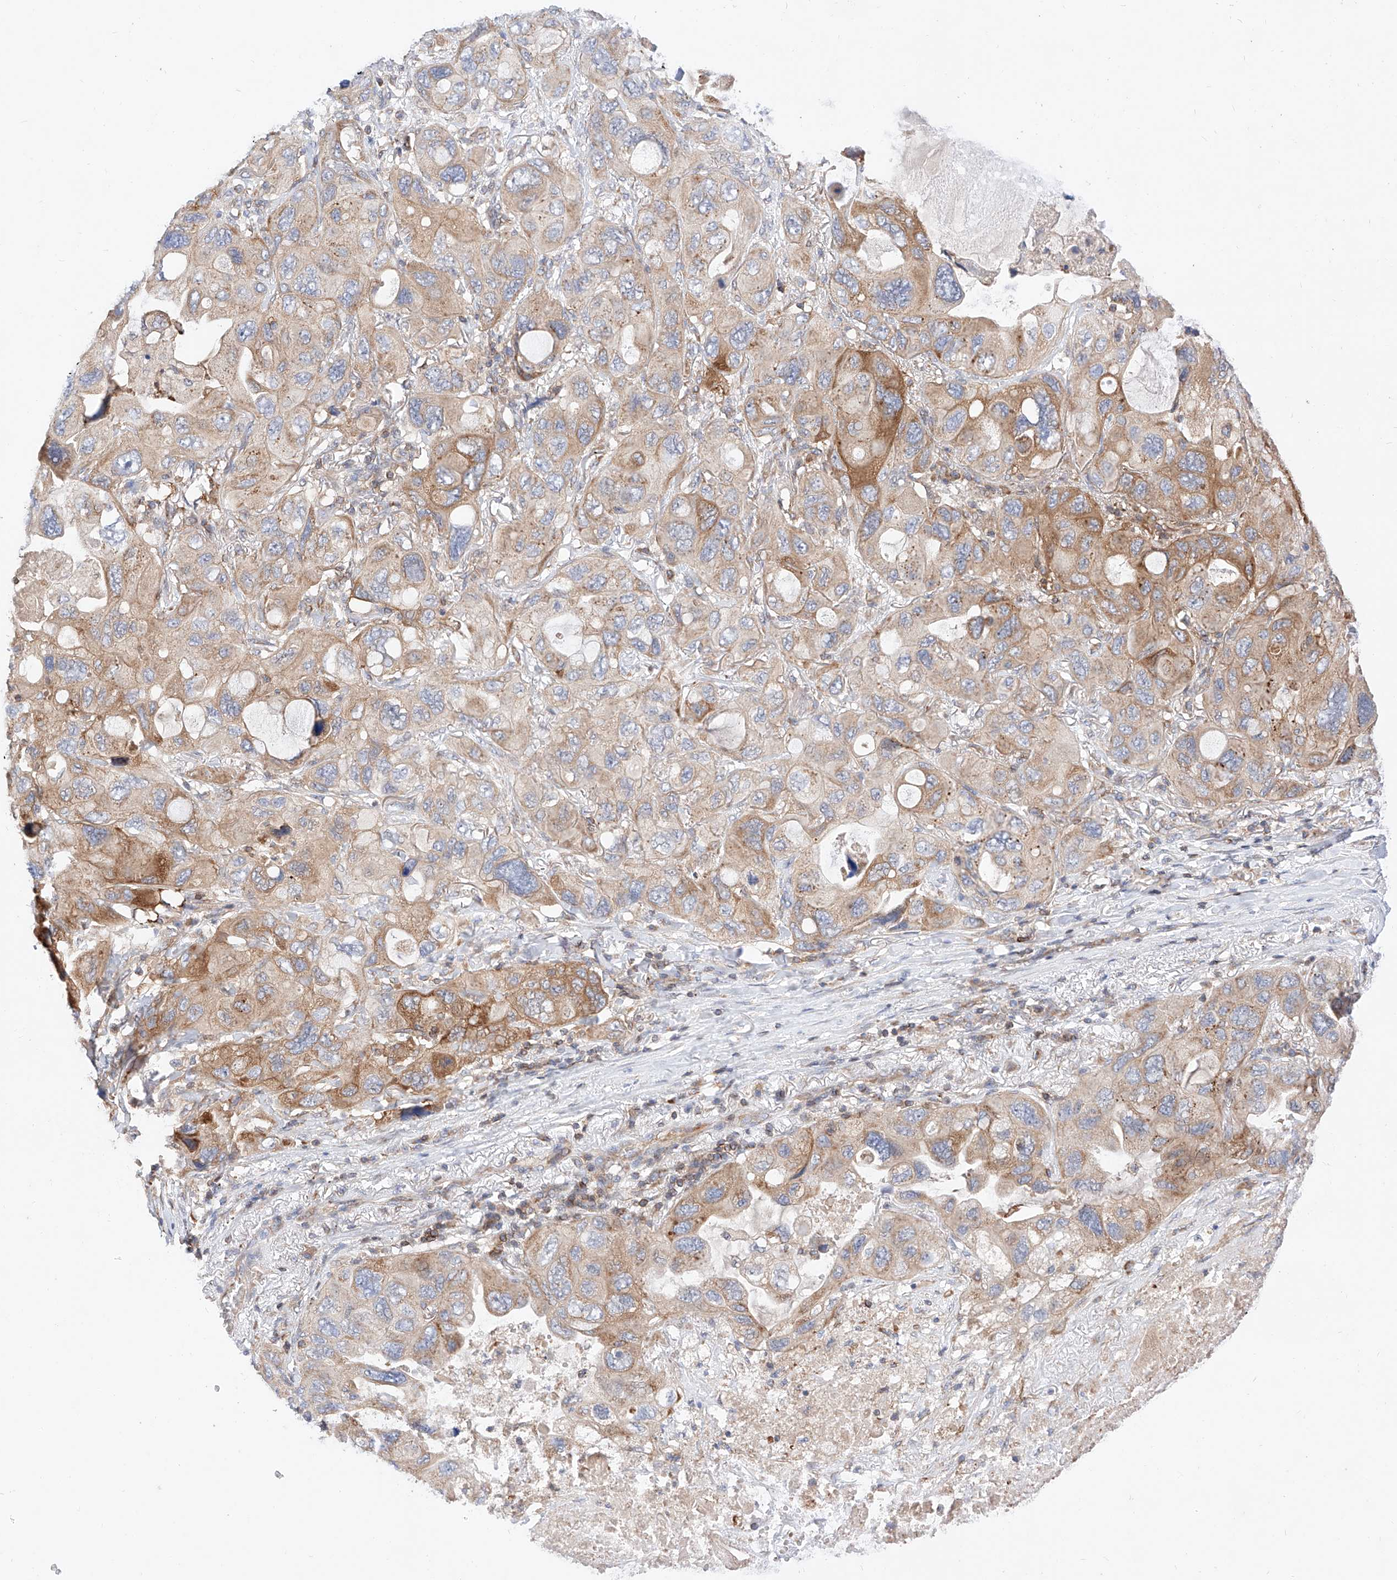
{"staining": {"intensity": "moderate", "quantity": "25%-75%", "location": "cytoplasmic/membranous"}, "tissue": "lung cancer", "cell_type": "Tumor cells", "image_type": "cancer", "snomed": [{"axis": "morphology", "description": "Squamous cell carcinoma, NOS"}, {"axis": "topography", "description": "Lung"}], "caption": "The immunohistochemical stain highlights moderate cytoplasmic/membranous staining in tumor cells of squamous cell carcinoma (lung) tissue.", "gene": "NR1D1", "patient": {"sex": "female", "age": 73}}